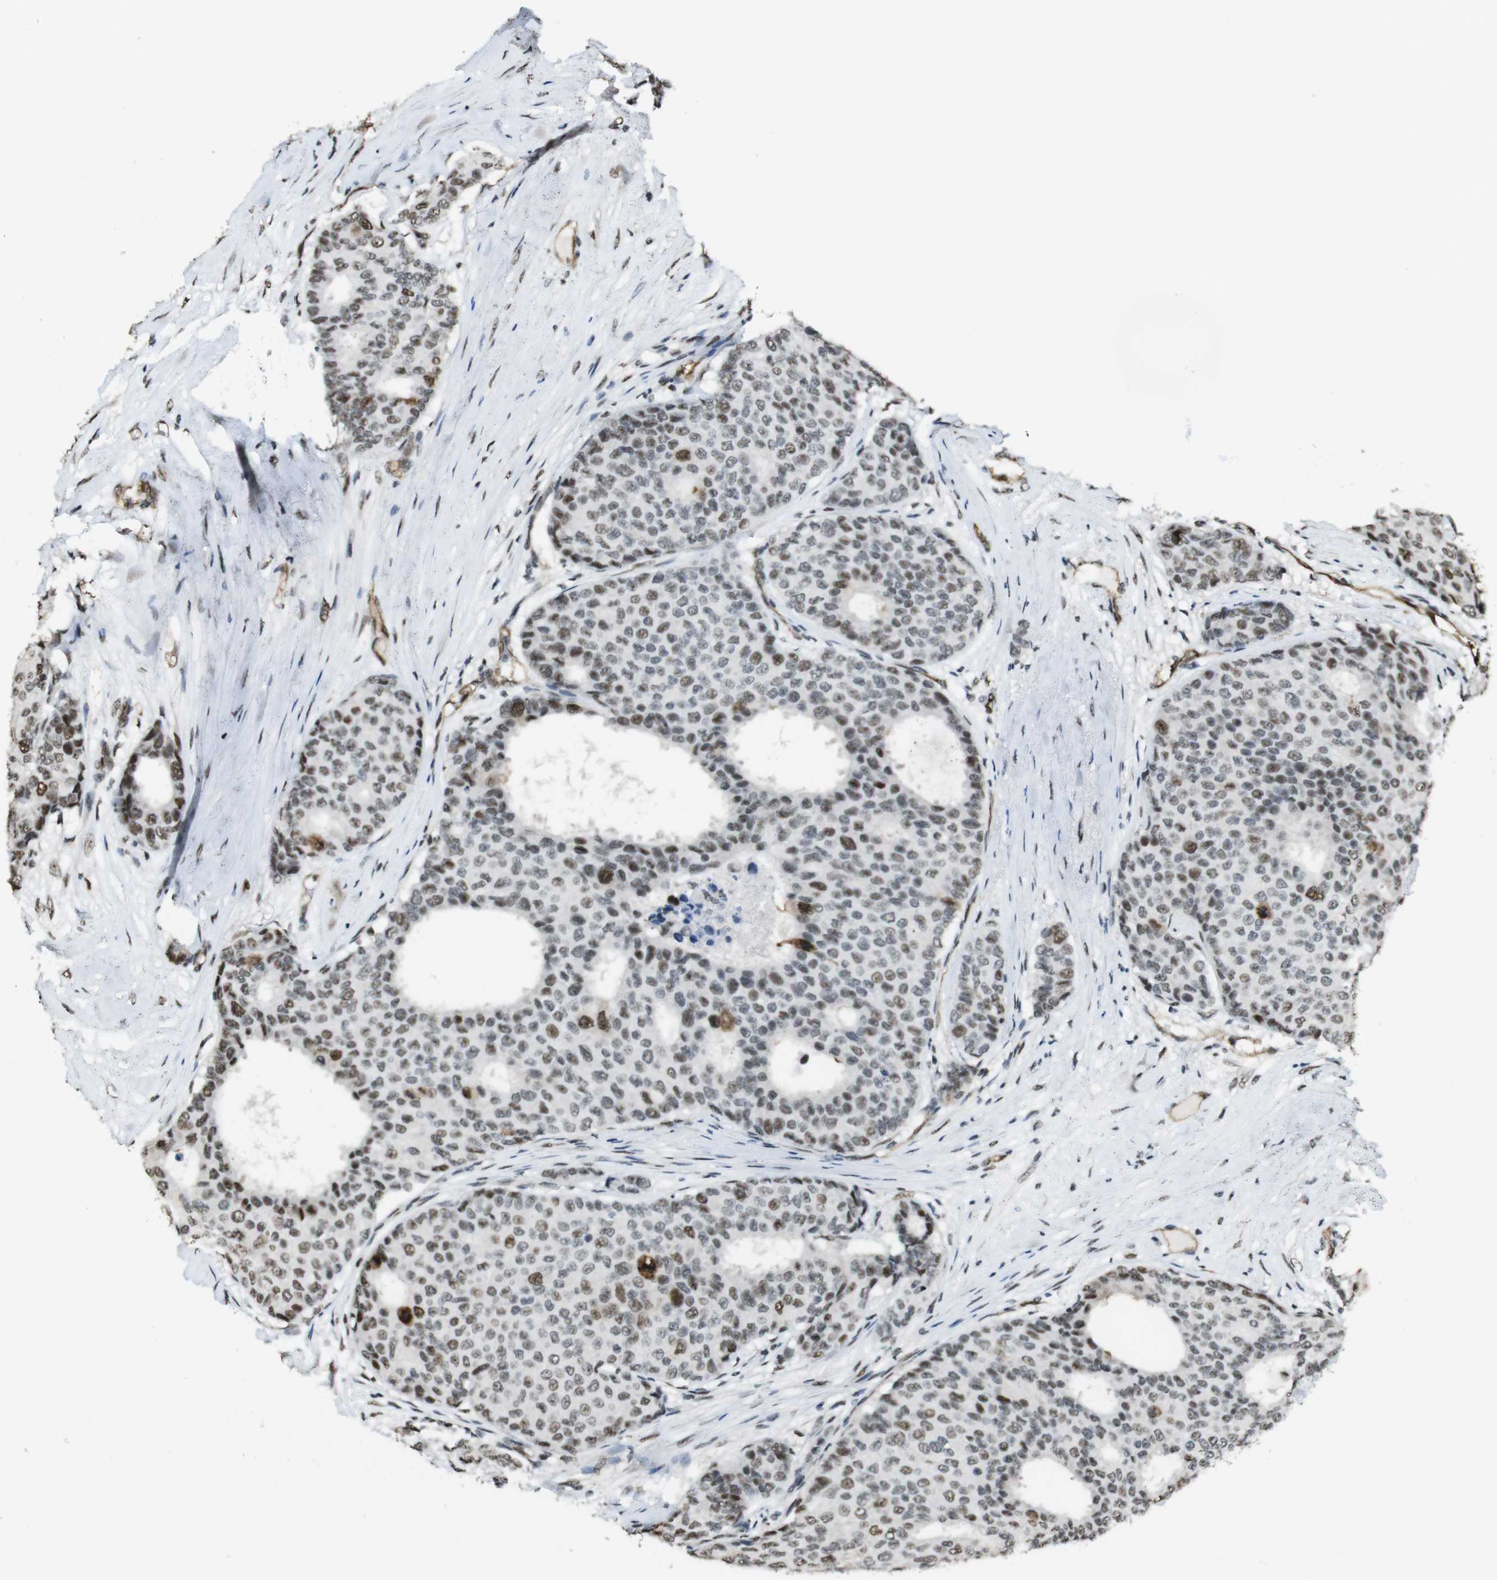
{"staining": {"intensity": "weak", "quantity": ">75%", "location": "nuclear"}, "tissue": "breast cancer", "cell_type": "Tumor cells", "image_type": "cancer", "snomed": [{"axis": "morphology", "description": "Duct carcinoma"}, {"axis": "topography", "description": "Breast"}], "caption": "The histopathology image reveals a brown stain indicating the presence of a protein in the nuclear of tumor cells in intraductal carcinoma (breast).", "gene": "CSNK2B", "patient": {"sex": "female", "age": 75}}